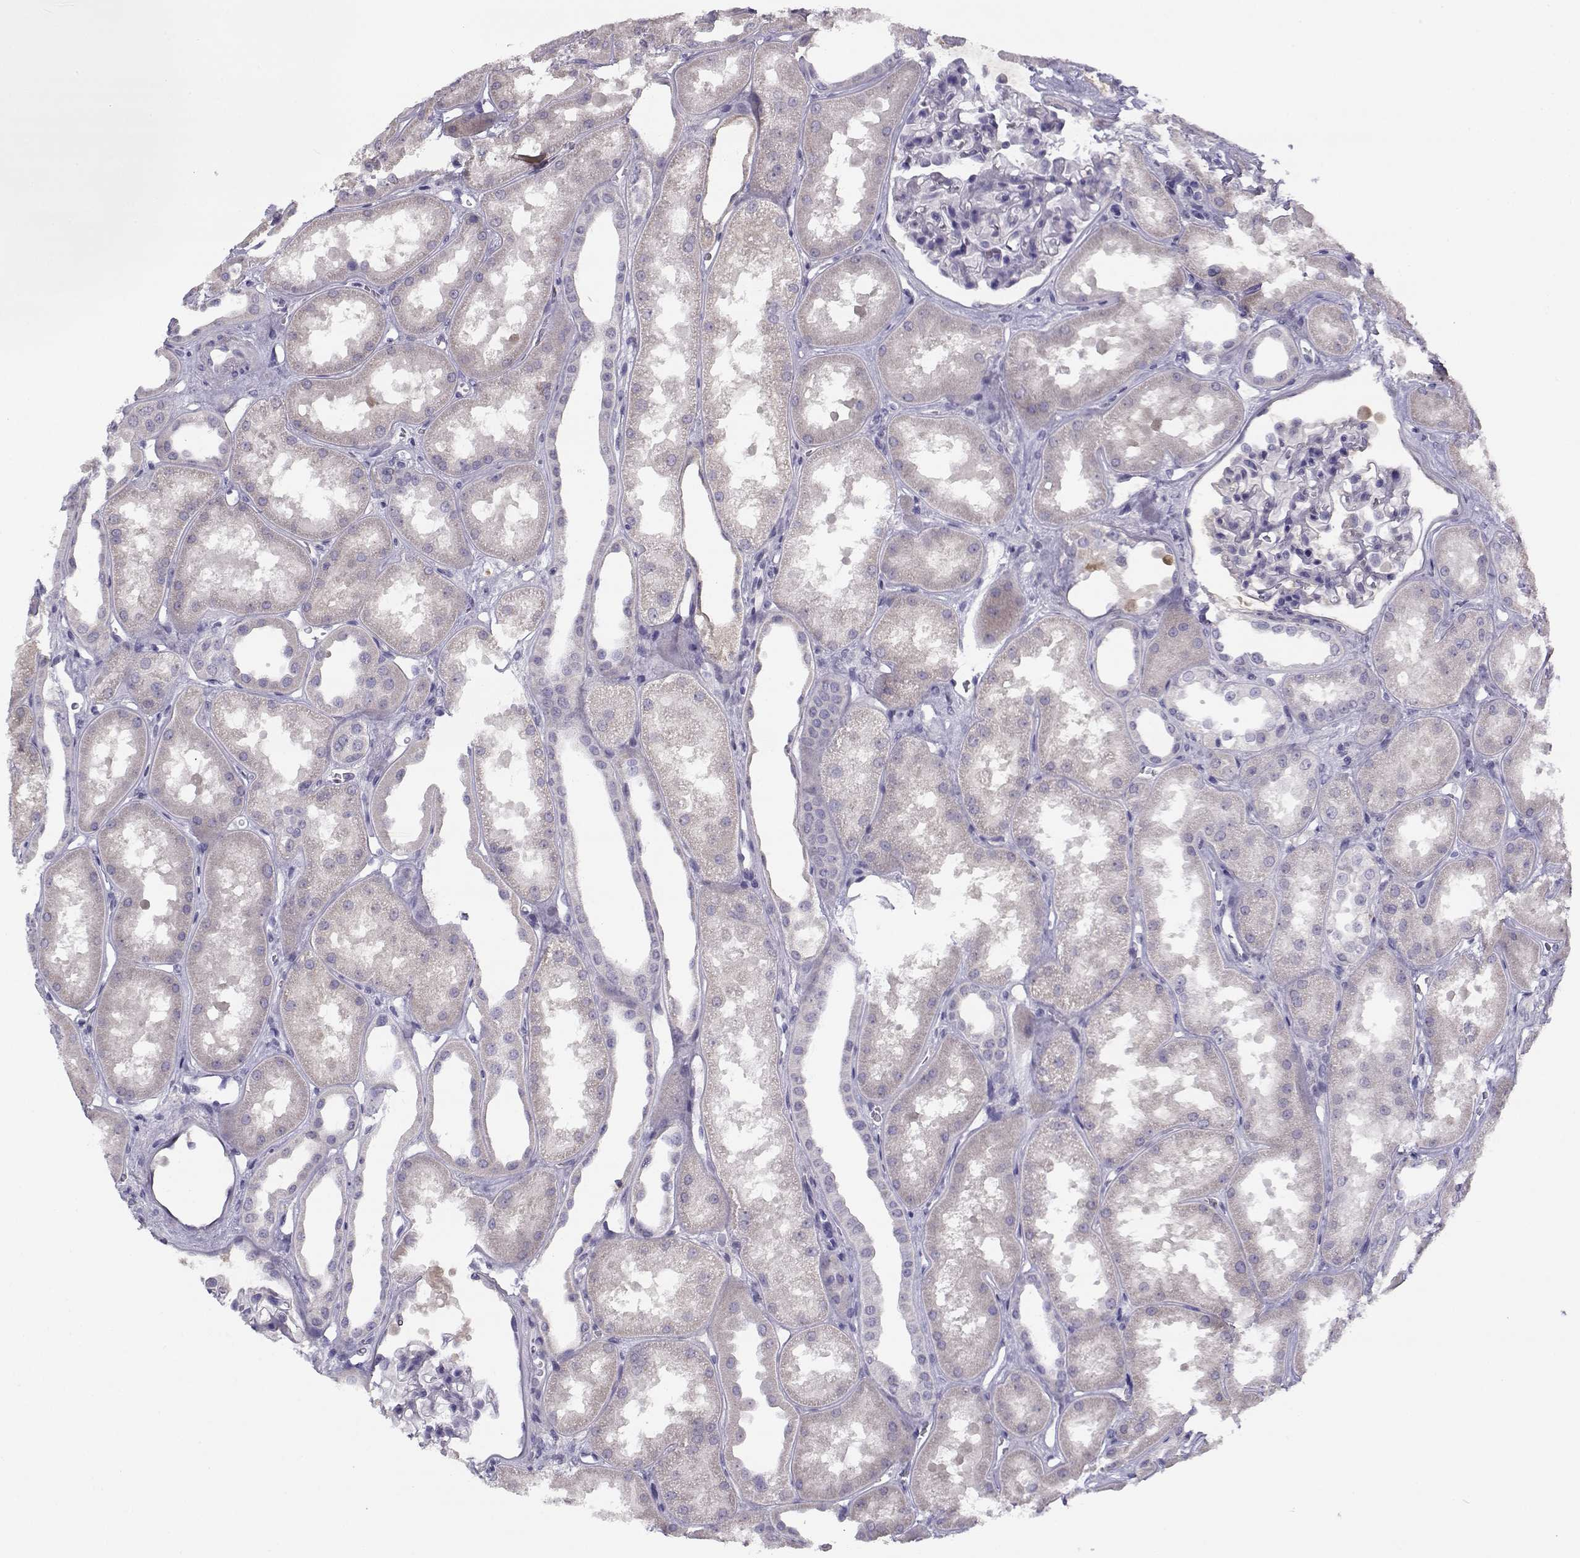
{"staining": {"intensity": "negative", "quantity": "none", "location": "none"}, "tissue": "kidney", "cell_type": "Cells in glomeruli", "image_type": "normal", "snomed": [{"axis": "morphology", "description": "Normal tissue, NOS"}, {"axis": "topography", "description": "Kidney"}], "caption": "IHC photomicrograph of unremarkable kidney: human kidney stained with DAB (3,3'-diaminobenzidine) displays no significant protein staining in cells in glomeruli. Brightfield microscopy of IHC stained with DAB (3,3'-diaminobenzidine) (brown) and hematoxylin (blue), captured at high magnification.", "gene": "SLCO6A1", "patient": {"sex": "male", "age": 61}}